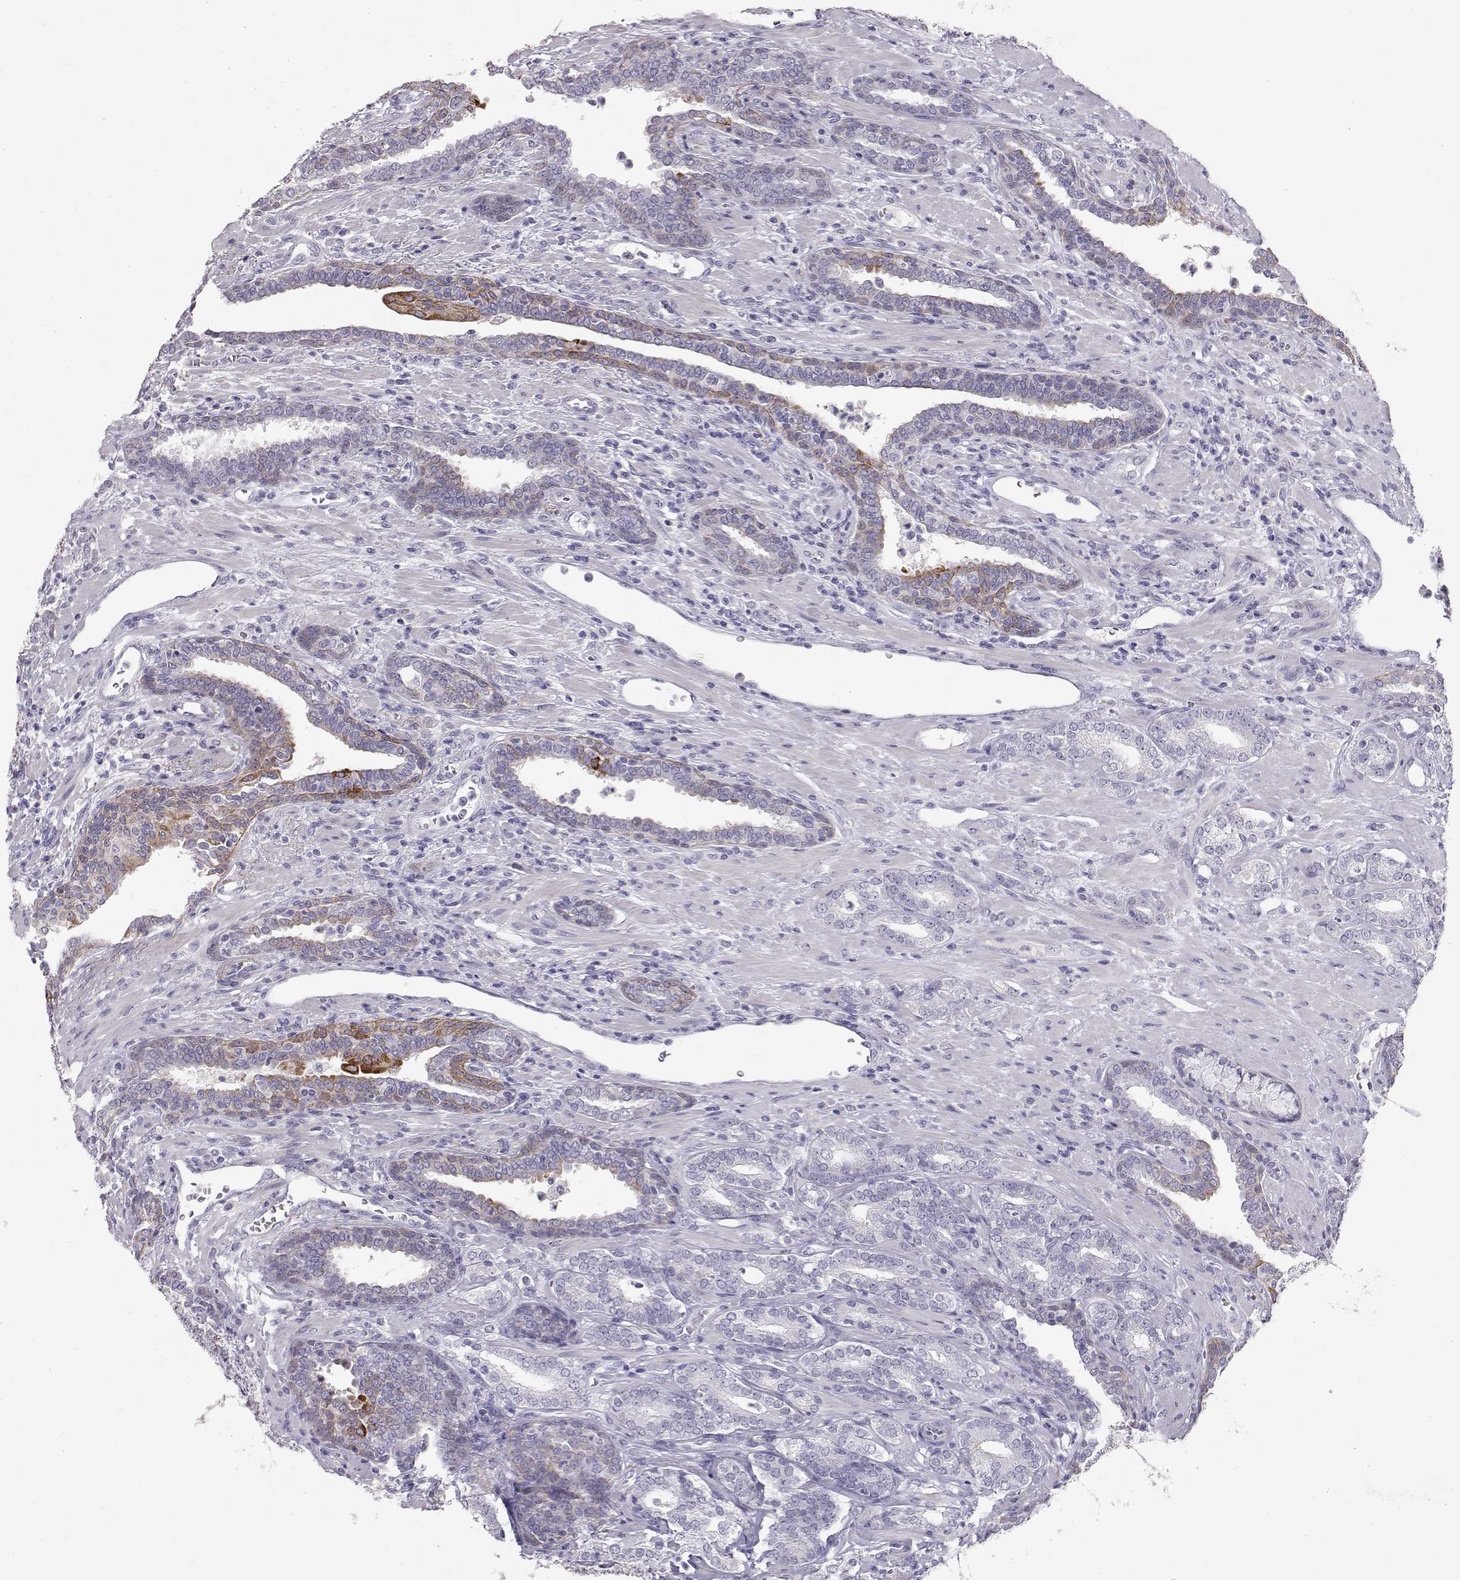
{"staining": {"intensity": "moderate", "quantity": "<25%", "location": "cytoplasmic/membranous"}, "tissue": "prostate cancer", "cell_type": "Tumor cells", "image_type": "cancer", "snomed": [{"axis": "morphology", "description": "Adenocarcinoma, Low grade"}, {"axis": "topography", "description": "Prostate"}], "caption": "Prostate cancer tissue displays moderate cytoplasmic/membranous staining in approximately <25% of tumor cells The staining was performed using DAB to visualize the protein expression in brown, while the nuclei were stained in blue with hematoxylin (Magnification: 20x).", "gene": "LAMB3", "patient": {"sex": "male", "age": 61}}